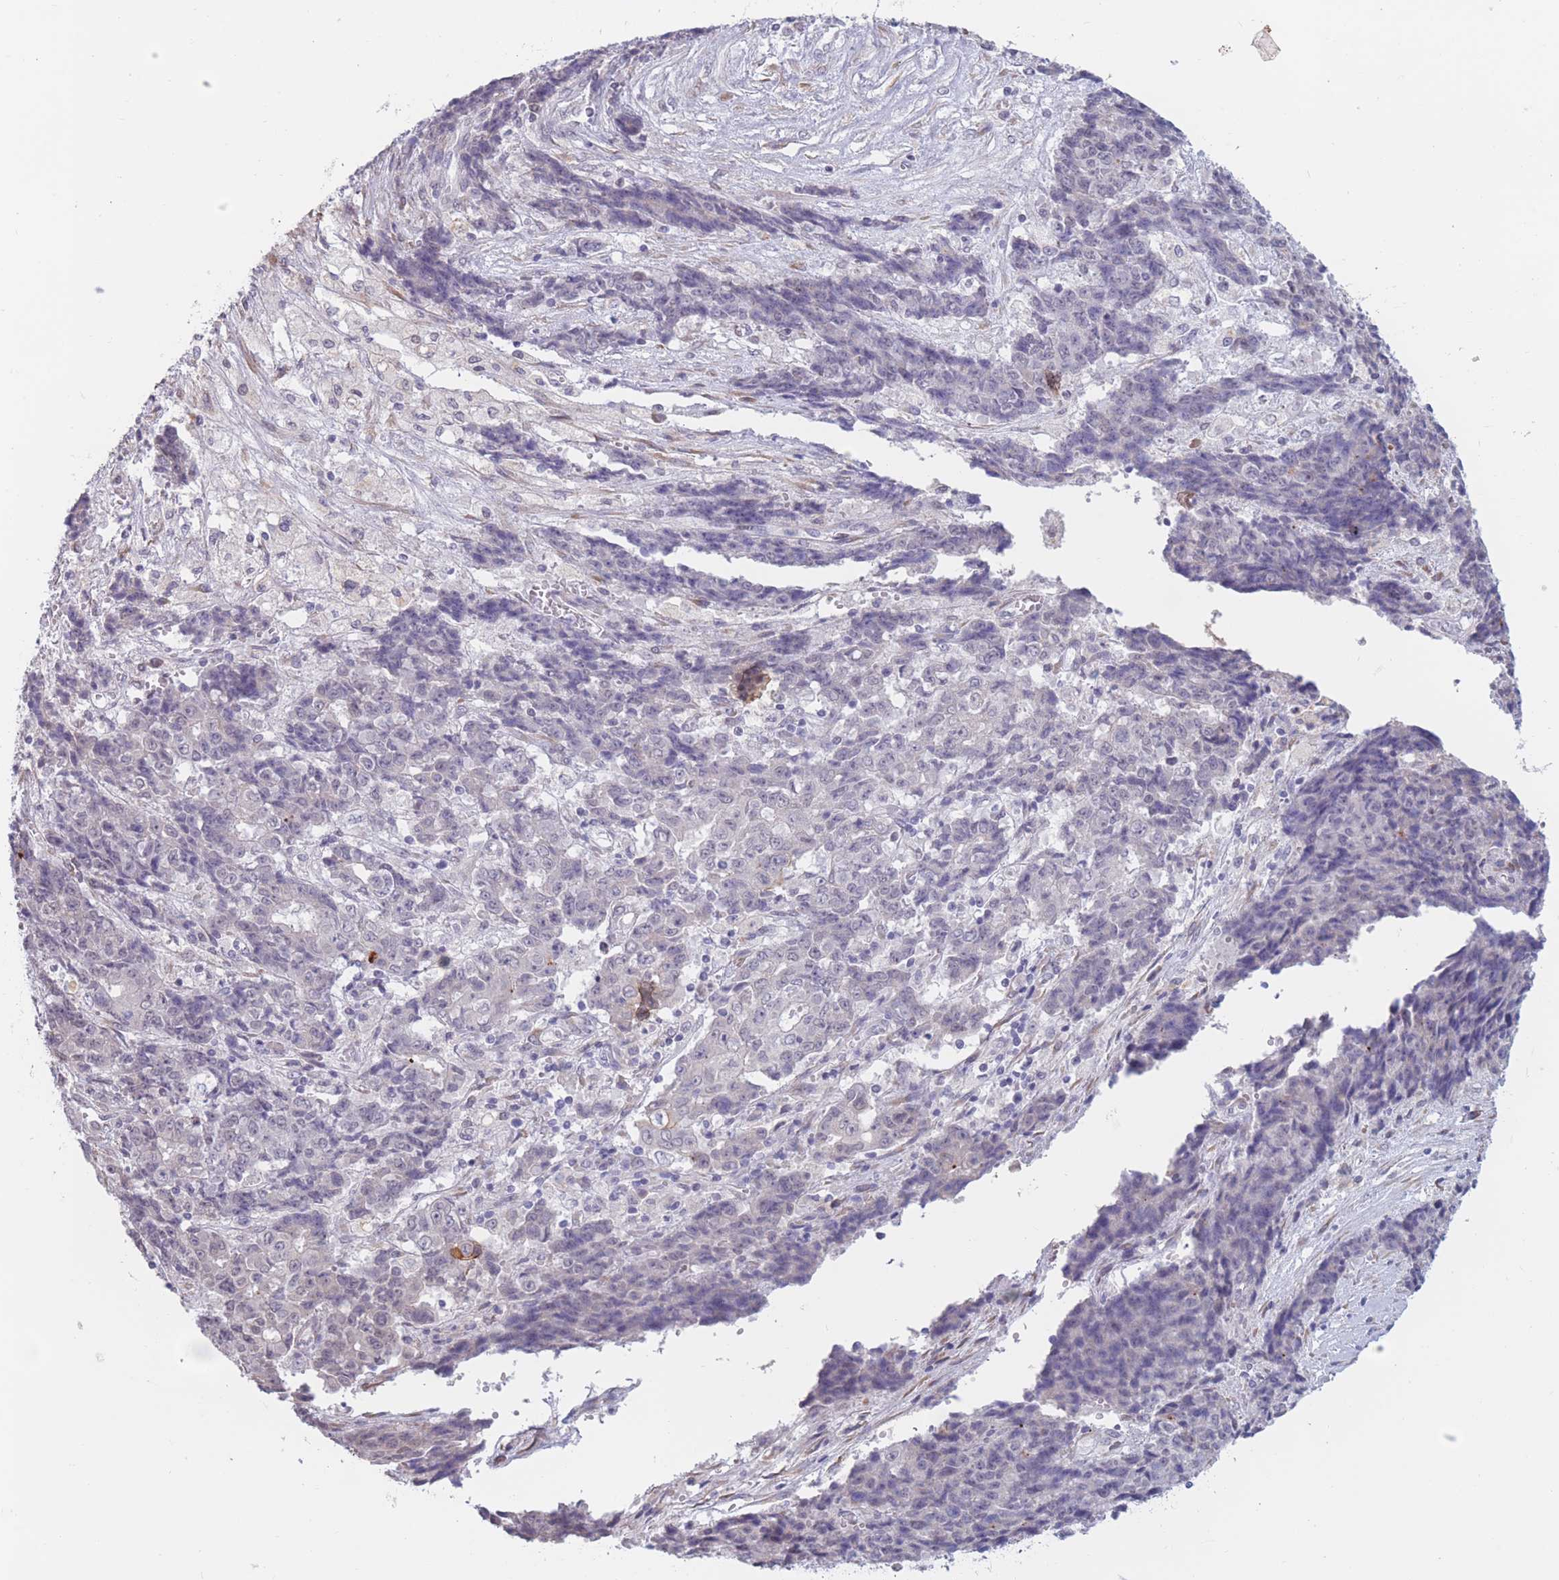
{"staining": {"intensity": "negative", "quantity": "none", "location": "none"}, "tissue": "ovarian cancer", "cell_type": "Tumor cells", "image_type": "cancer", "snomed": [{"axis": "morphology", "description": "Carcinoma, endometroid"}, {"axis": "topography", "description": "Ovary"}], "caption": "Tumor cells show no significant protein expression in ovarian cancer (endometroid carcinoma).", "gene": "COL27A1", "patient": {"sex": "female", "age": 42}}